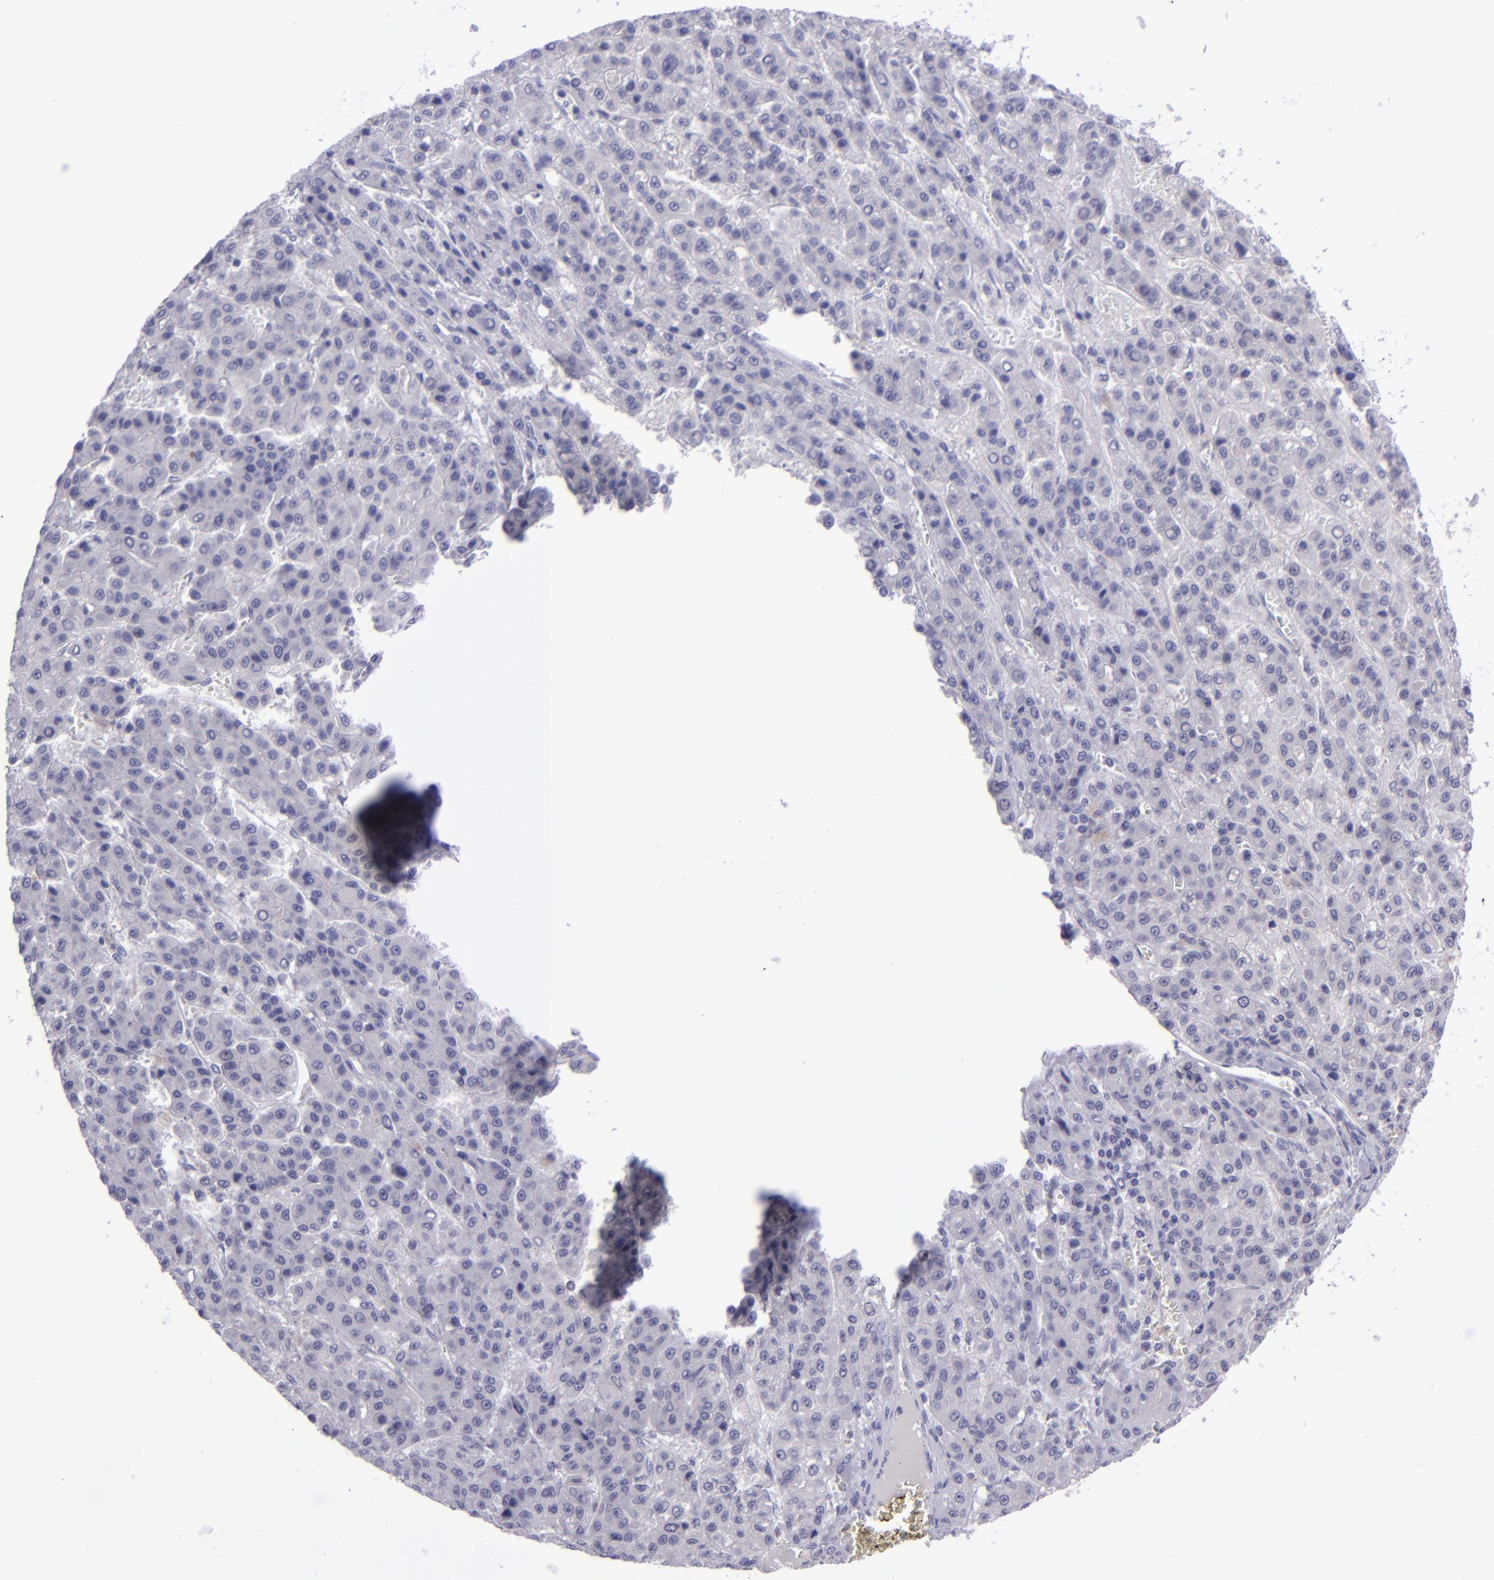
{"staining": {"intensity": "negative", "quantity": "none", "location": "none"}, "tissue": "liver cancer", "cell_type": "Tumor cells", "image_type": "cancer", "snomed": [{"axis": "morphology", "description": "Carcinoma, Hepatocellular, NOS"}, {"axis": "topography", "description": "Liver"}], "caption": "This photomicrograph is of liver cancer stained with IHC to label a protein in brown with the nuclei are counter-stained blue. There is no staining in tumor cells.", "gene": "POU2F2", "patient": {"sex": "male", "age": 70}}